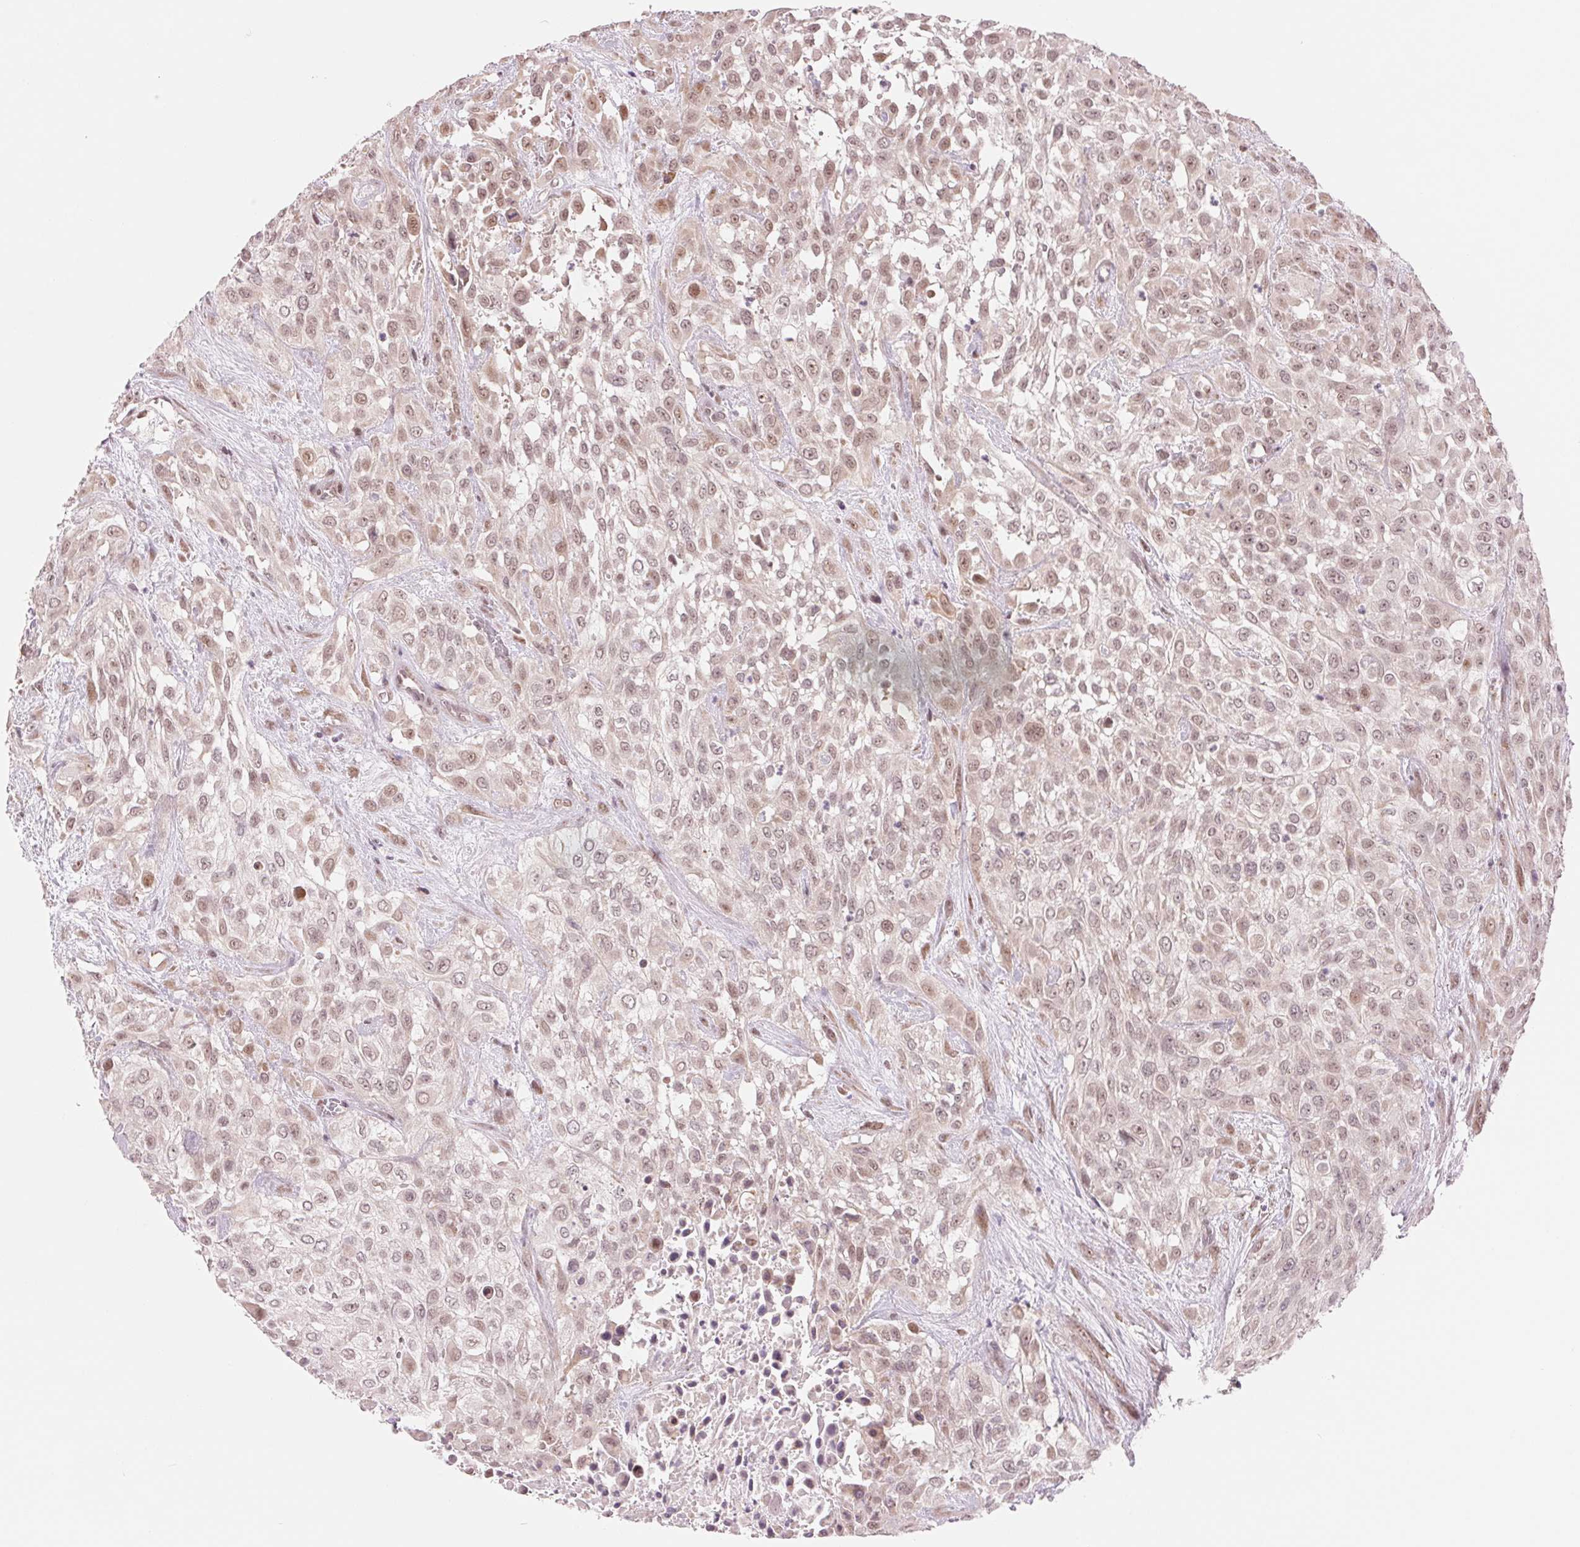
{"staining": {"intensity": "weak", "quantity": ">75%", "location": "nuclear"}, "tissue": "urothelial cancer", "cell_type": "Tumor cells", "image_type": "cancer", "snomed": [{"axis": "morphology", "description": "Urothelial carcinoma, High grade"}, {"axis": "topography", "description": "Urinary bladder"}], "caption": "This image displays immunohistochemistry (IHC) staining of high-grade urothelial carcinoma, with low weak nuclear positivity in about >75% of tumor cells.", "gene": "ARHGAP32", "patient": {"sex": "male", "age": 57}}